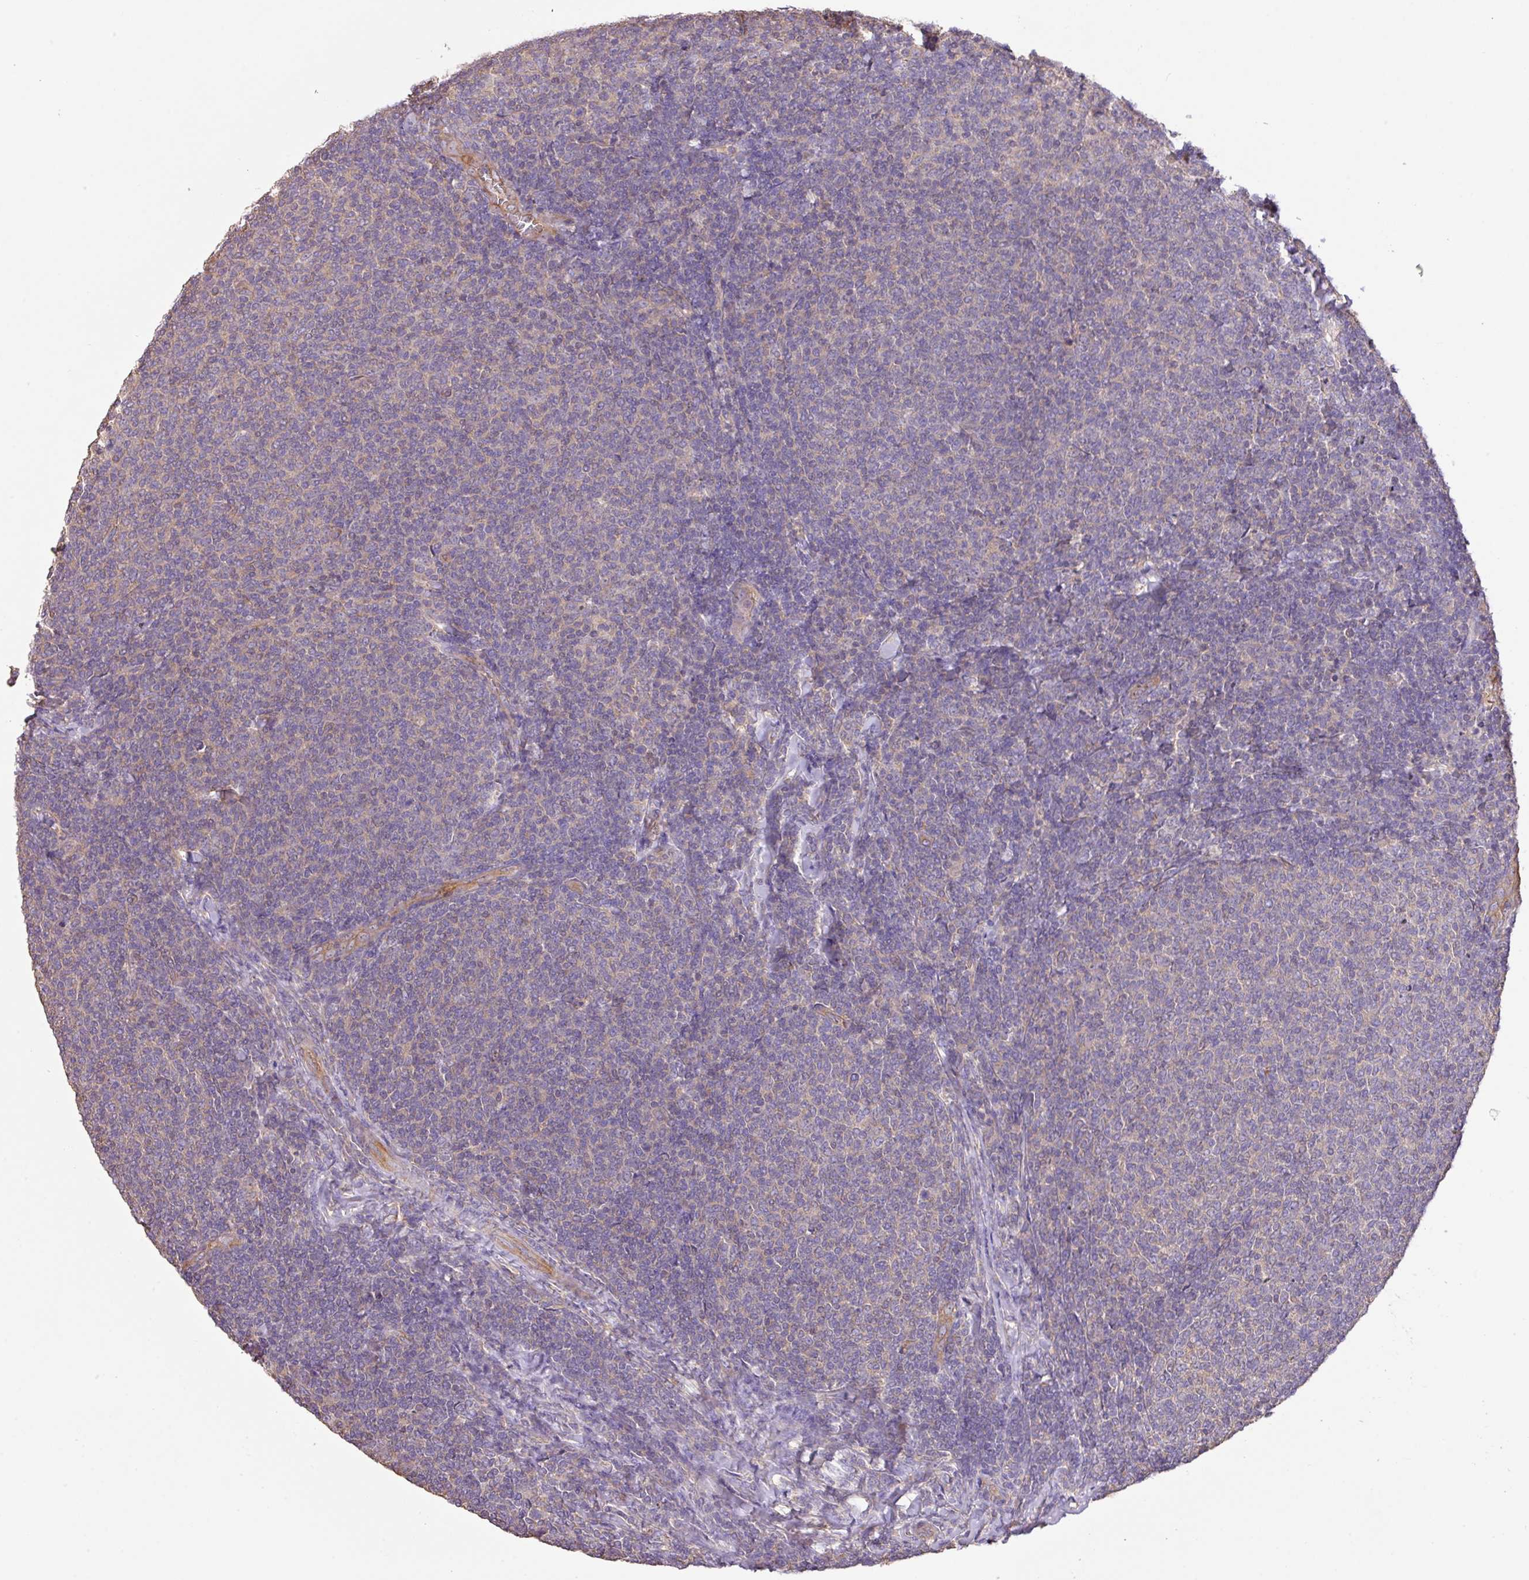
{"staining": {"intensity": "negative", "quantity": "none", "location": "none"}, "tissue": "lymphoma", "cell_type": "Tumor cells", "image_type": "cancer", "snomed": [{"axis": "morphology", "description": "Malignant lymphoma, non-Hodgkin's type, Low grade"}, {"axis": "topography", "description": "Lymph node"}], "caption": "Malignant lymphoma, non-Hodgkin's type (low-grade) was stained to show a protein in brown. There is no significant staining in tumor cells.", "gene": "CALML4", "patient": {"sex": "male", "age": 52}}